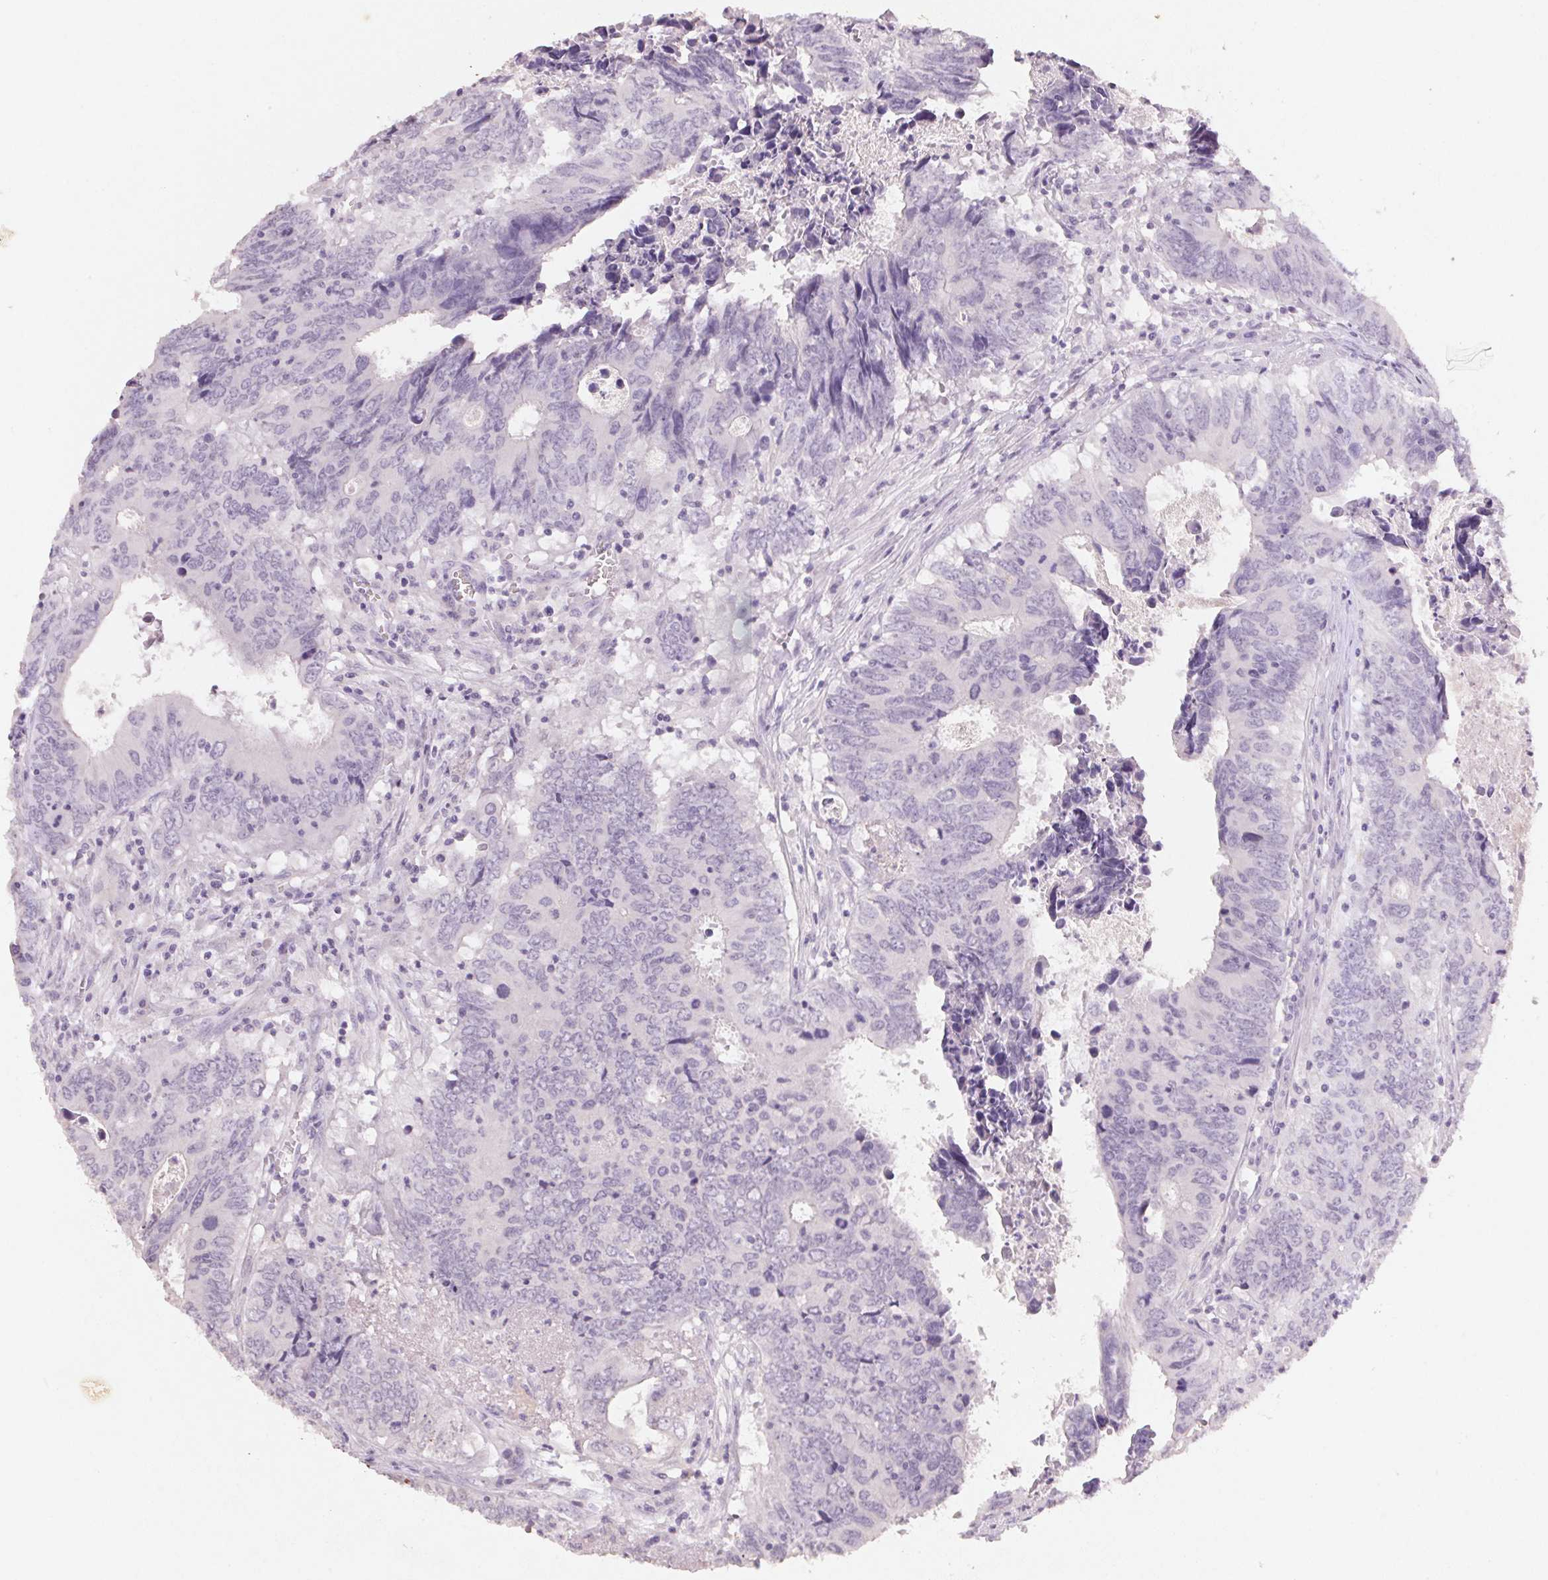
{"staining": {"intensity": "negative", "quantity": "none", "location": "none"}, "tissue": "colorectal cancer", "cell_type": "Tumor cells", "image_type": "cancer", "snomed": [{"axis": "morphology", "description": "Adenocarcinoma, NOS"}, {"axis": "topography", "description": "Colon"}], "caption": "Protein analysis of colorectal adenocarcinoma demonstrates no significant expression in tumor cells.", "gene": "CXCL5", "patient": {"sex": "female", "age": 82}}